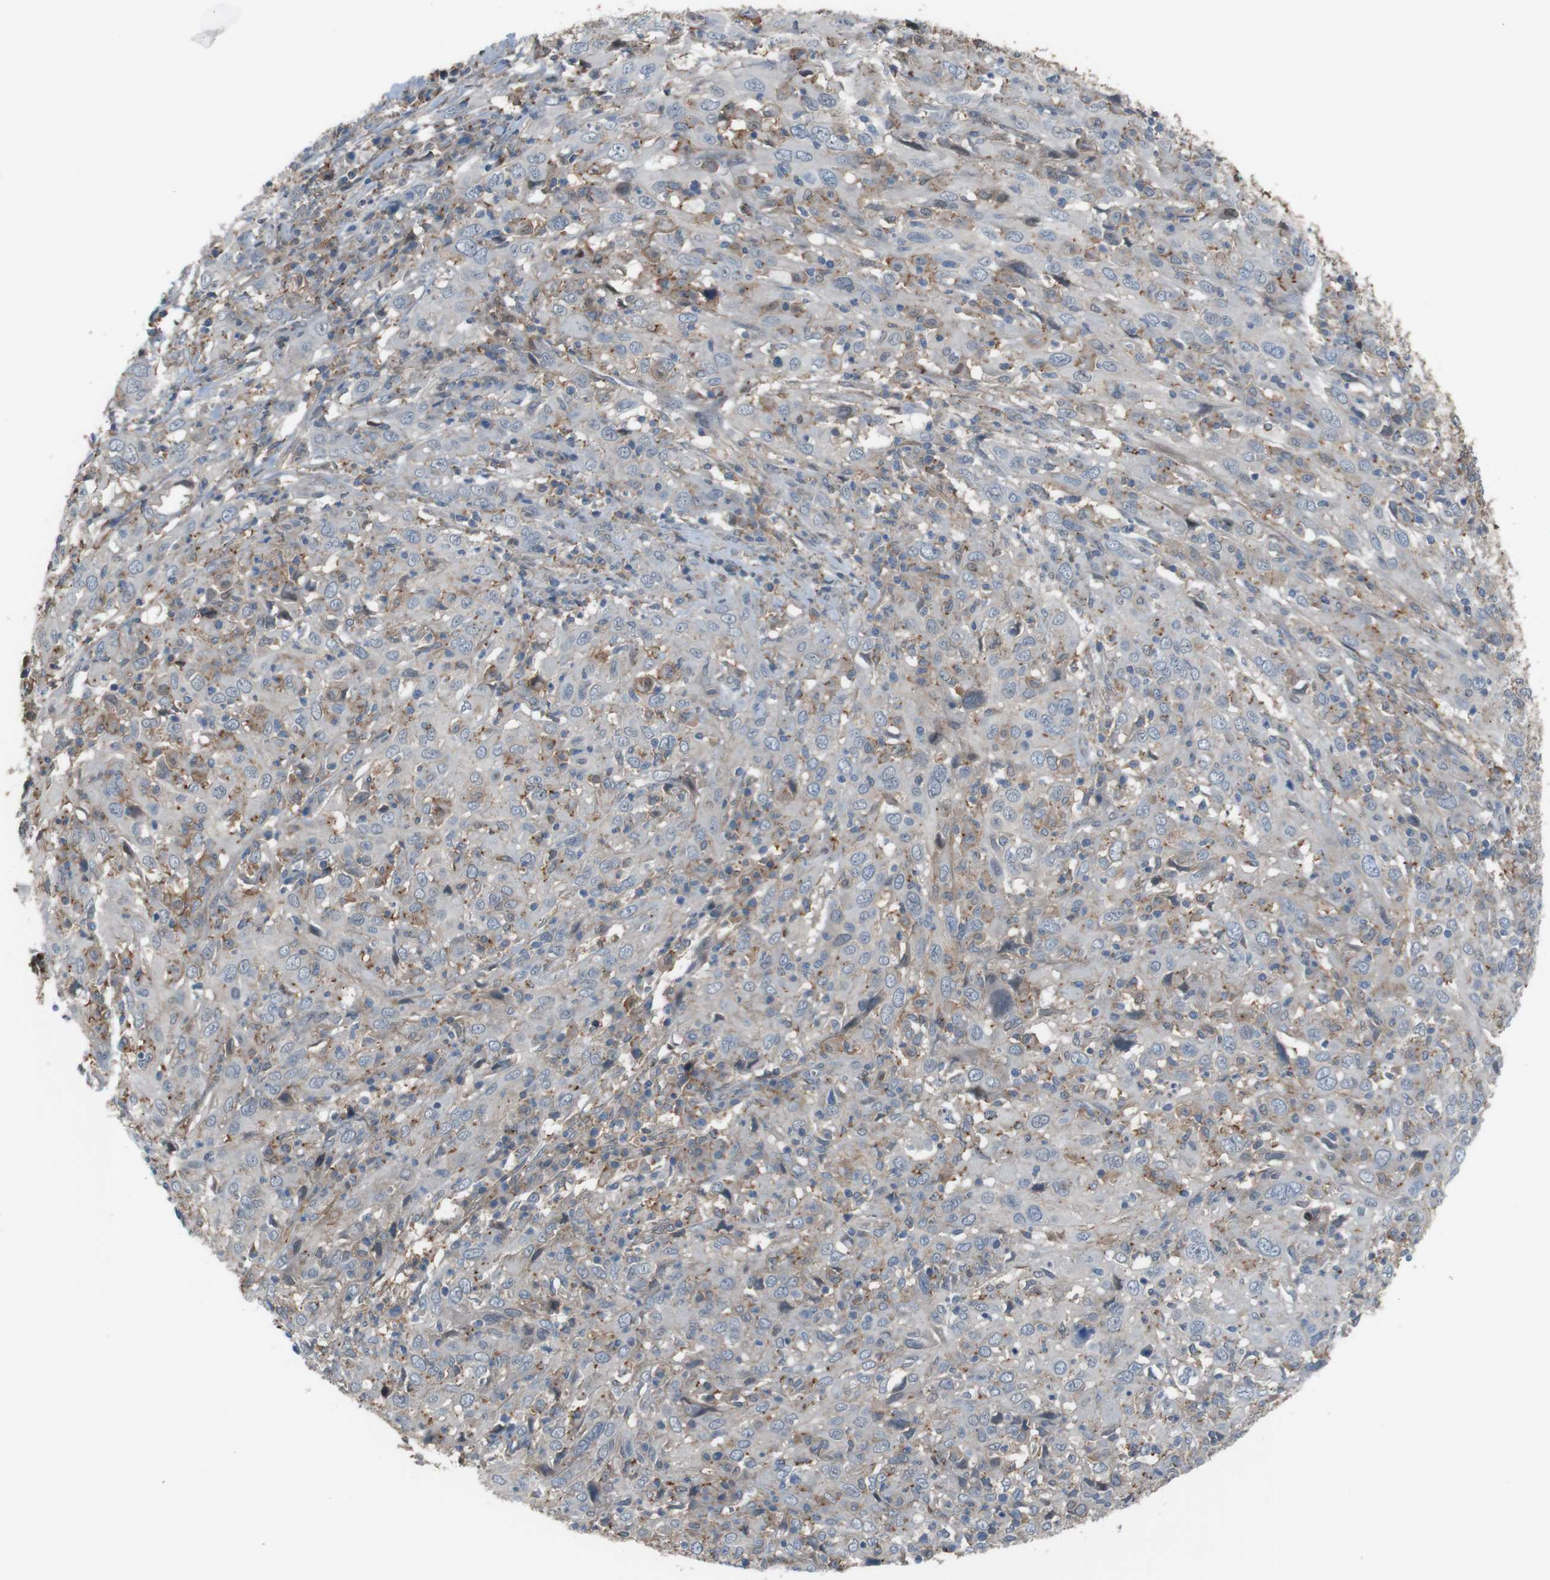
{"staining": {"intensity": "negative", "quantity": "none", "location": "none"}, "tissue": "cervical cancer", "cell_type": "Tumor cells", "image_type": "cancer", "snomed": [{"axis": "morphology", "description": "Squamous cell carcinoma, NOS"}, {"axis": "topography", "description": "Cervix"}], "caption": "Cervical cancer stained for a protein using immunohistochemistry displays no positivity tumor cells.", "gene": "ATP2B1", "patient": {"sex": "female", "age": 46}}